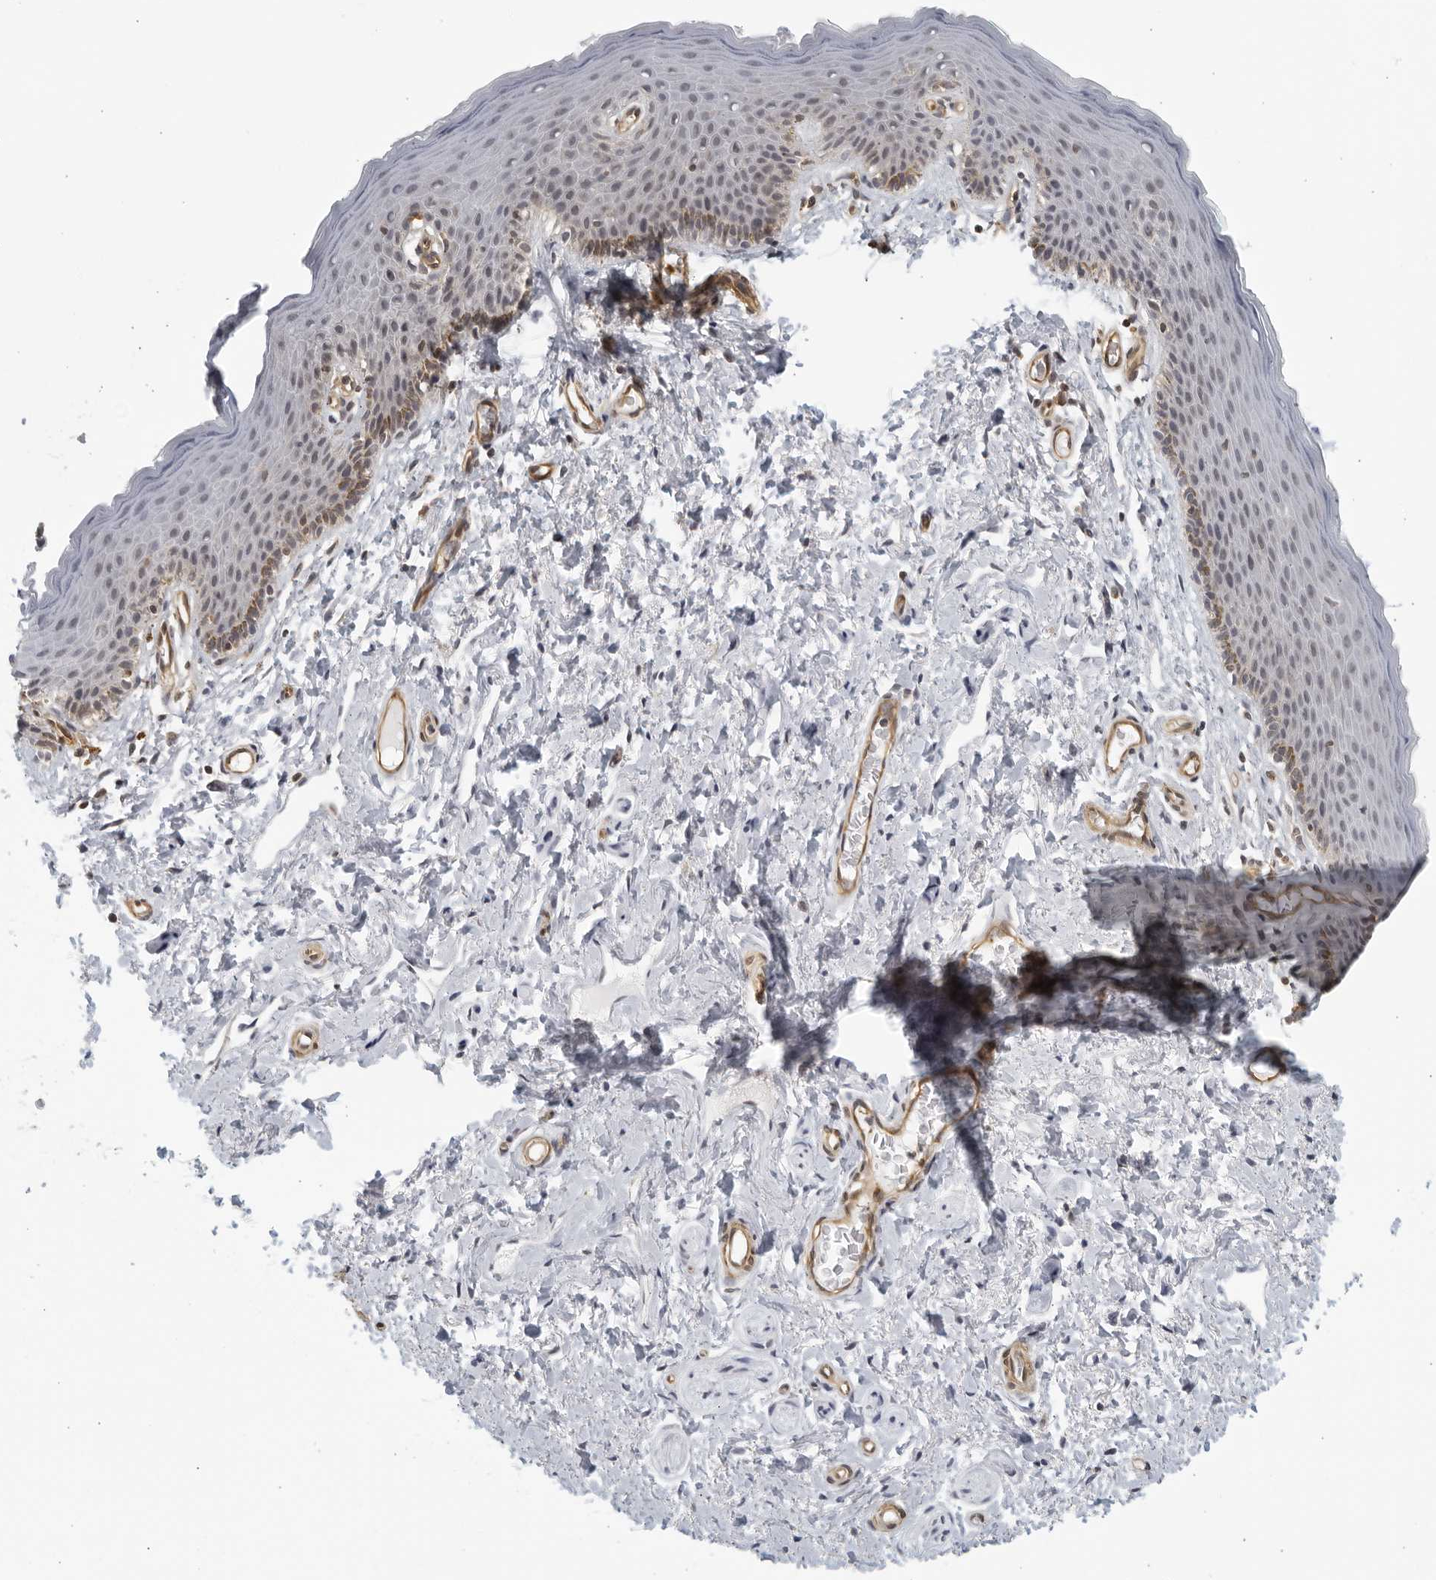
{"staining": {"intensity": "moderate", "quantity": "<25%", "location": "cytoplasmic/membranous"}, "tissue": "skin", "cell_type": "Epidermal cells", "image_type": "normal", "snomed": [{"axis": "morphology", "description": "Normal tissue, NOS"}, {"axis": "topography", "description": "Vulva"}], "caption": "Normal skin reveals moderate cytoplasmic/membranous expression in about <25% of epidermal cells, visualized by immunohistochemistry. (Stains: DAB in brown, nuclei in blue, Microscopy: brightfield microscopy at high magnification).", "gene": "SERTAD4", "patient": {"sex": "female", "age": 66}}